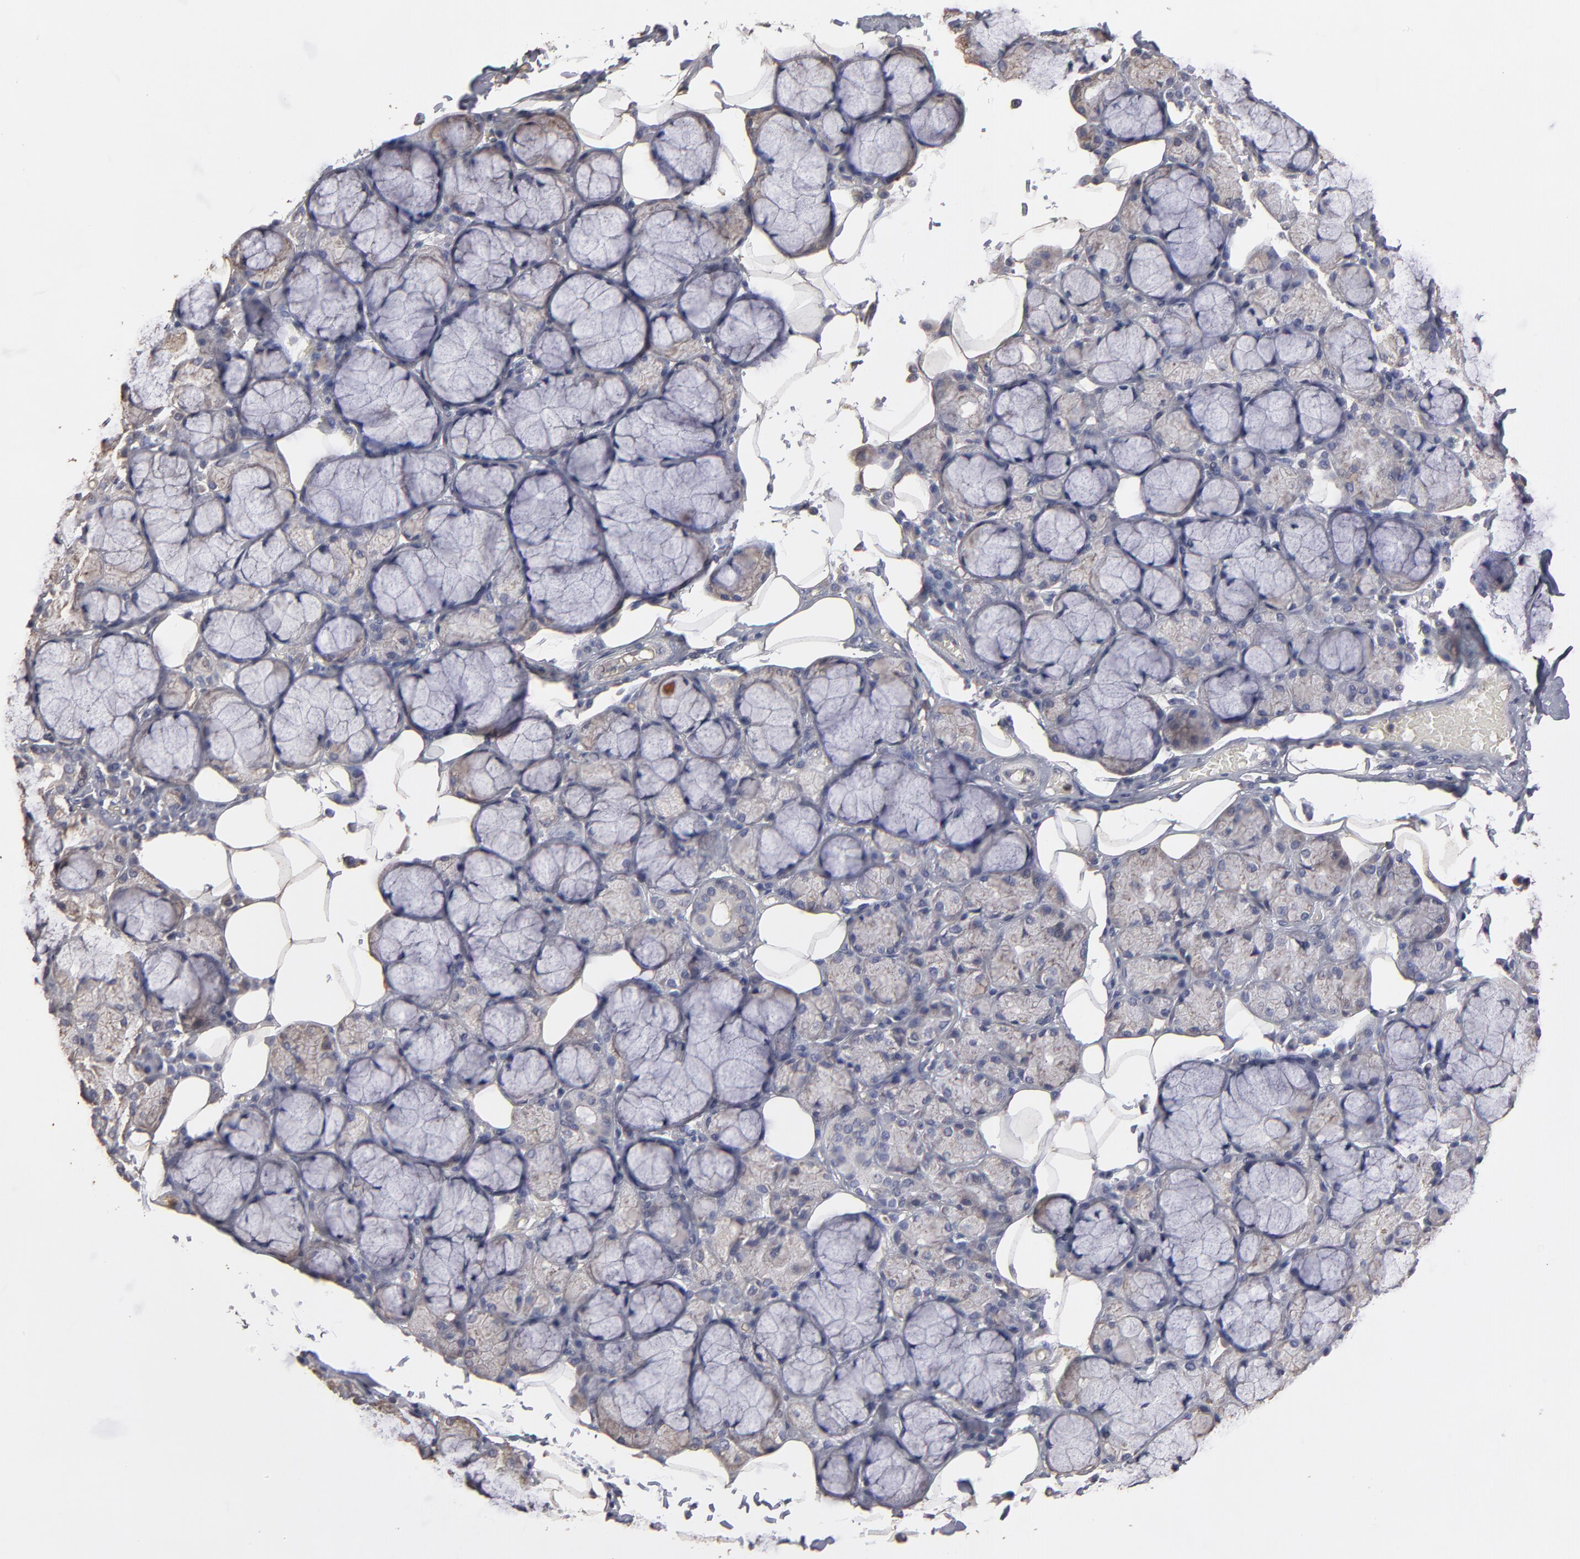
{"staining": {"intensity": "weak", "quantity": "25%-75%", "location": "cytoplasmic/membranous"}, "tissue": "salivary gland", "cell_type": "Glandular cells", "image_type": "normal", "snomed": [{"axis": "morphology", "description": "Normal tissue, NOS"}, {"axis": "topography", "description": "Skeletal muscle"}, {"axis": "topography", "description": "Oral tissue"}, {"axis": "topography", "description": "Salivary gland"}, {"axis": "topography", "description": "Peripheral nerve tissue"}], "caption": "Protein expression analysis of benign human salivary gland reveals weak cytoplasmic/membranous positivity in approximately 25%-75% of glandular cells. (Stains: DAB (3,3'-diaminobenzidine) in brown, nuclei in blue, Microscopy: brightfield microscopy at high magnification).", "gene": "RO60", "patient": {"sex": "male", "age": 54}}